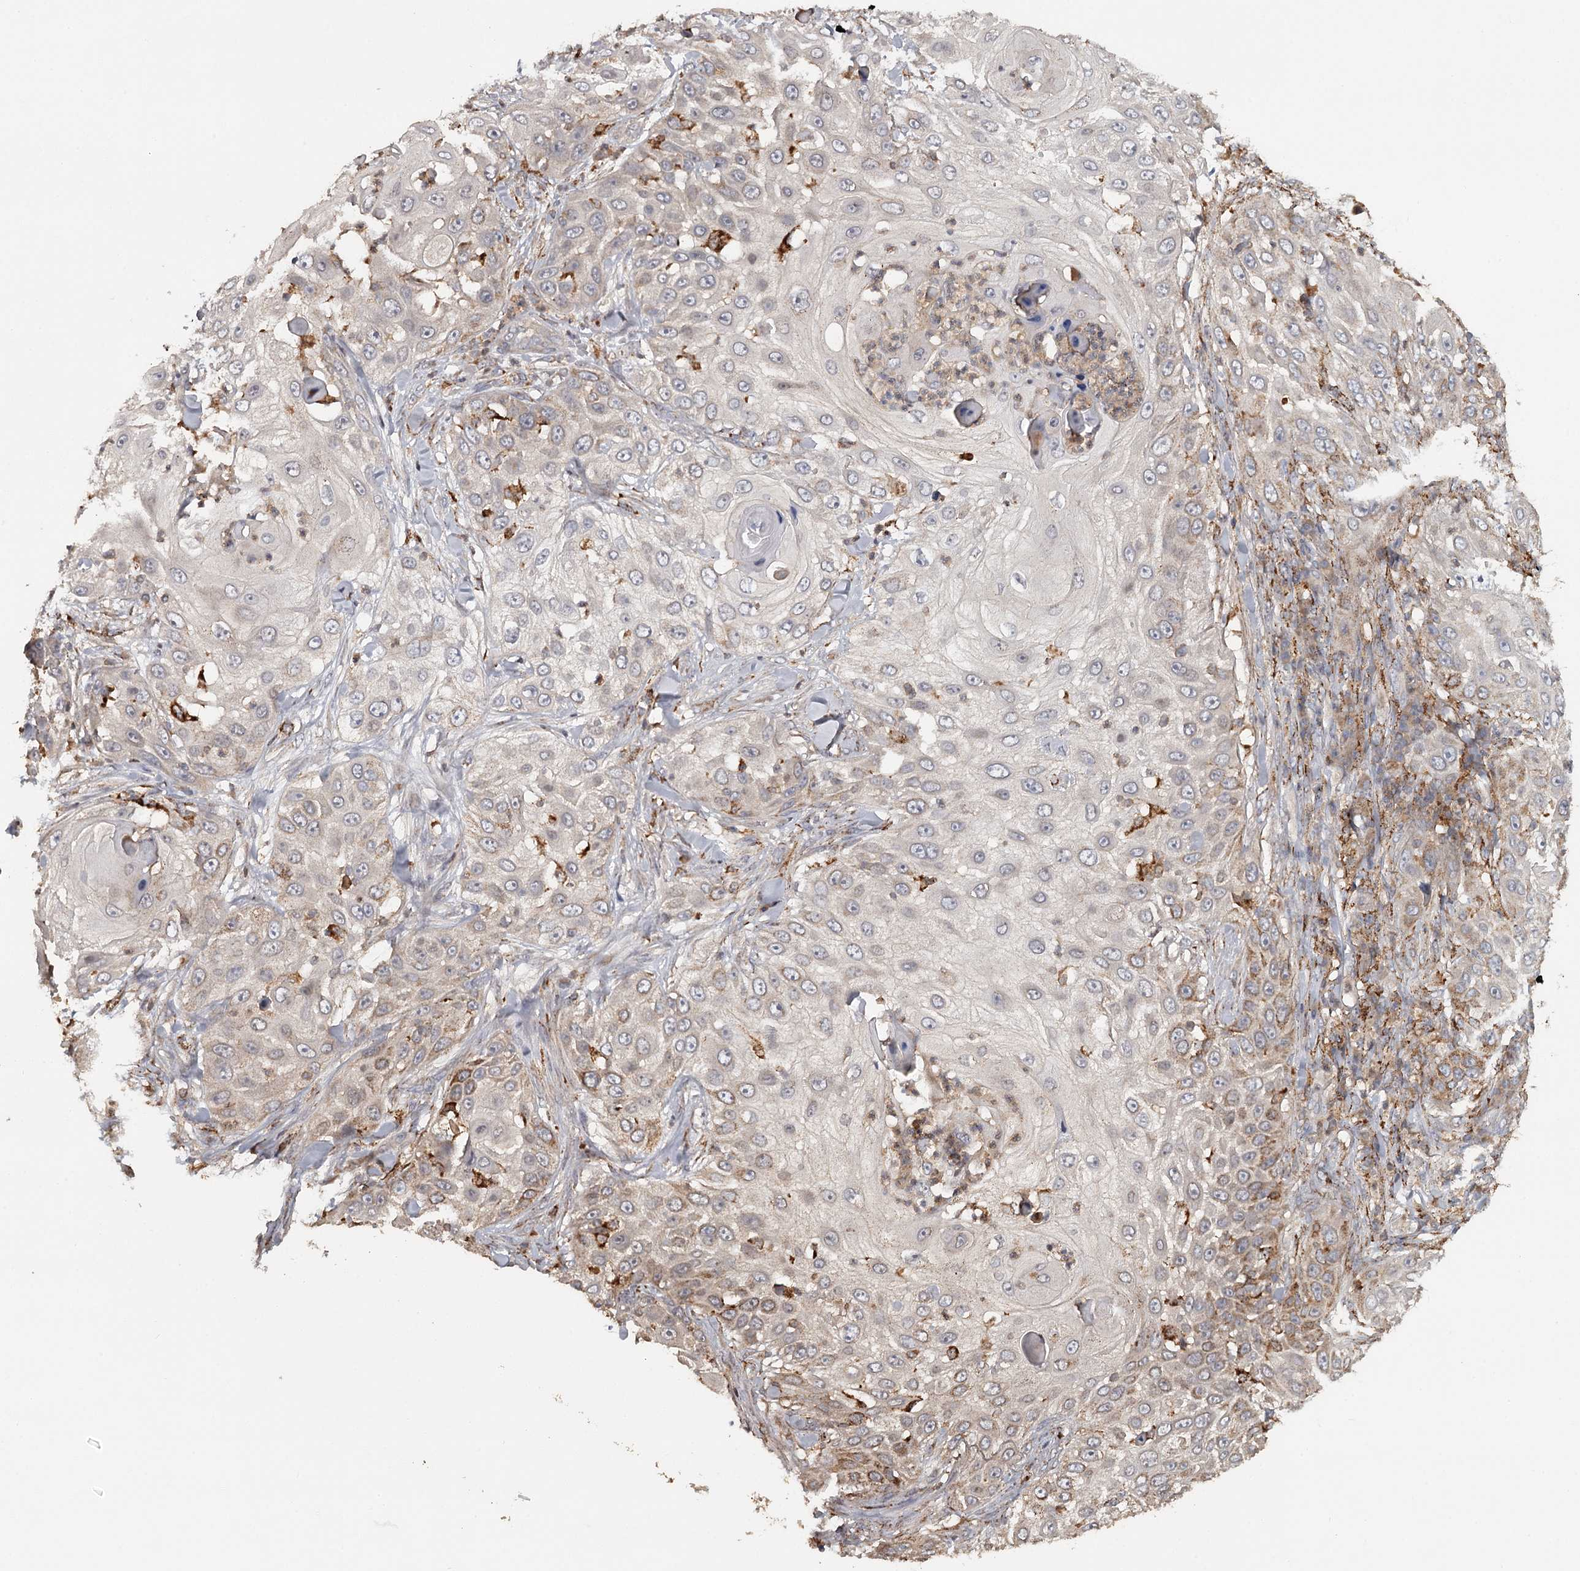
{"staining": {"intensity": "moderate", "quantity": "<25%", "location": "cytoplasmic/membranous"}, "tissue": "skin cancer", "cell_type": "Tumor cells", "image_type": "cancer", "snomed": [{"axis": "morphology", "description": "Squamous cell carcinoma, NOS"}, {"axis": "topography", "description": "Skin"}], "caption": "Immunohistochemical staining of skin cancer (squamous cell carcinoma) demonstrates low levels of moderate cytoplasmic/membranous expression in about <25% of tumor cells.", "gene": "FAXC", "patient": {"sex": "female", "age": 44}}